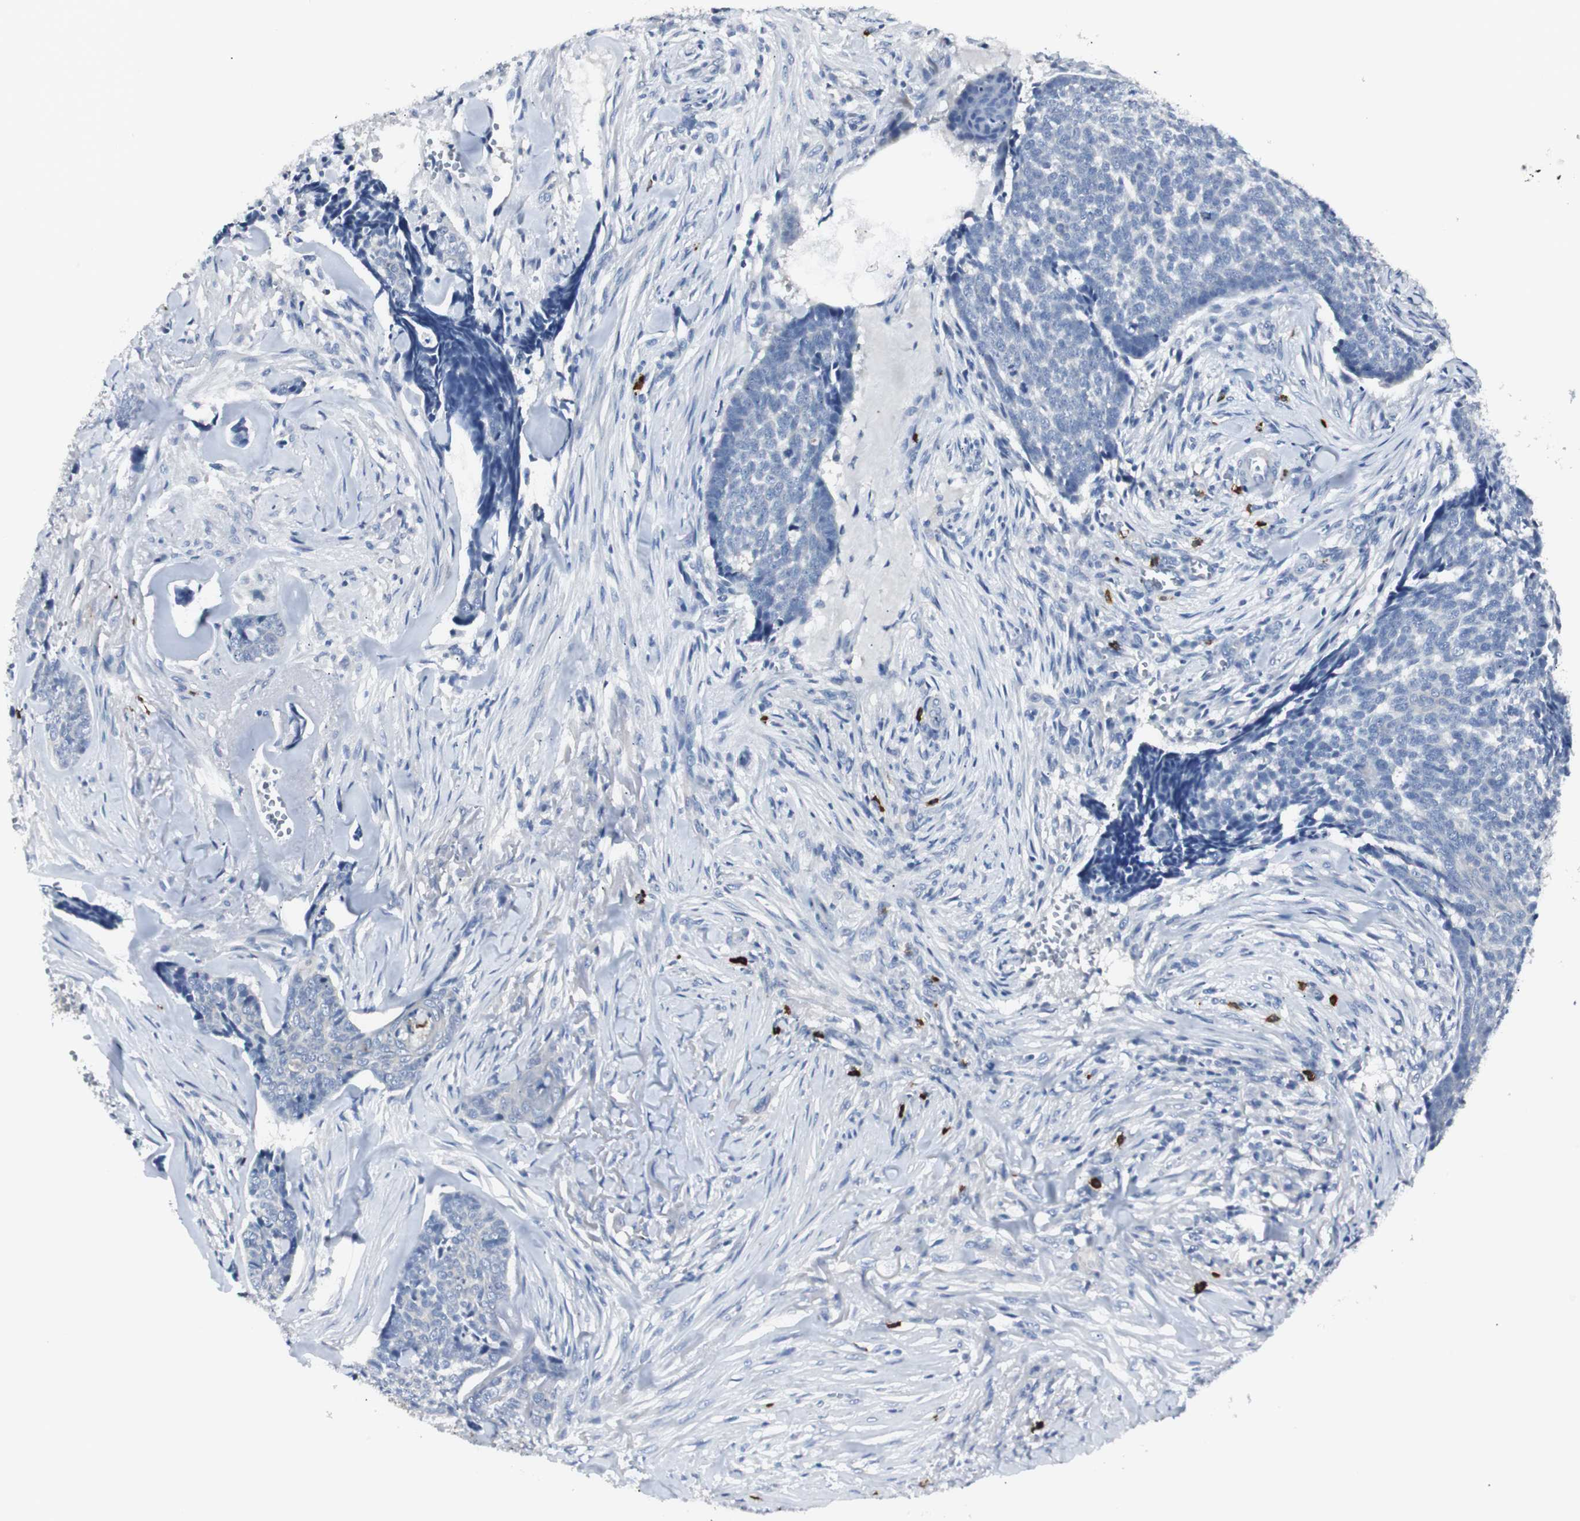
{"staining": {"intensity": "negative", "quantity": "none", "location": "none"}, "tissue": "skin cancer", "cell_type": "Tumor cells", "image_type": "cancer", "snomed": [{"axis": "morphology", "description": "Basal cell carcinoma"}, {"axis": "topography", "description": "Skin"}], "caption": "The photomicrograph demonstrates no significant staining in tumor cells of basal cell carcinoma (skin). (Immunohistochemistry (ihc), brightfield microscopy, high magnification).", "gene": "RASA1", "patient": {"sex": "male", "age": 84}}